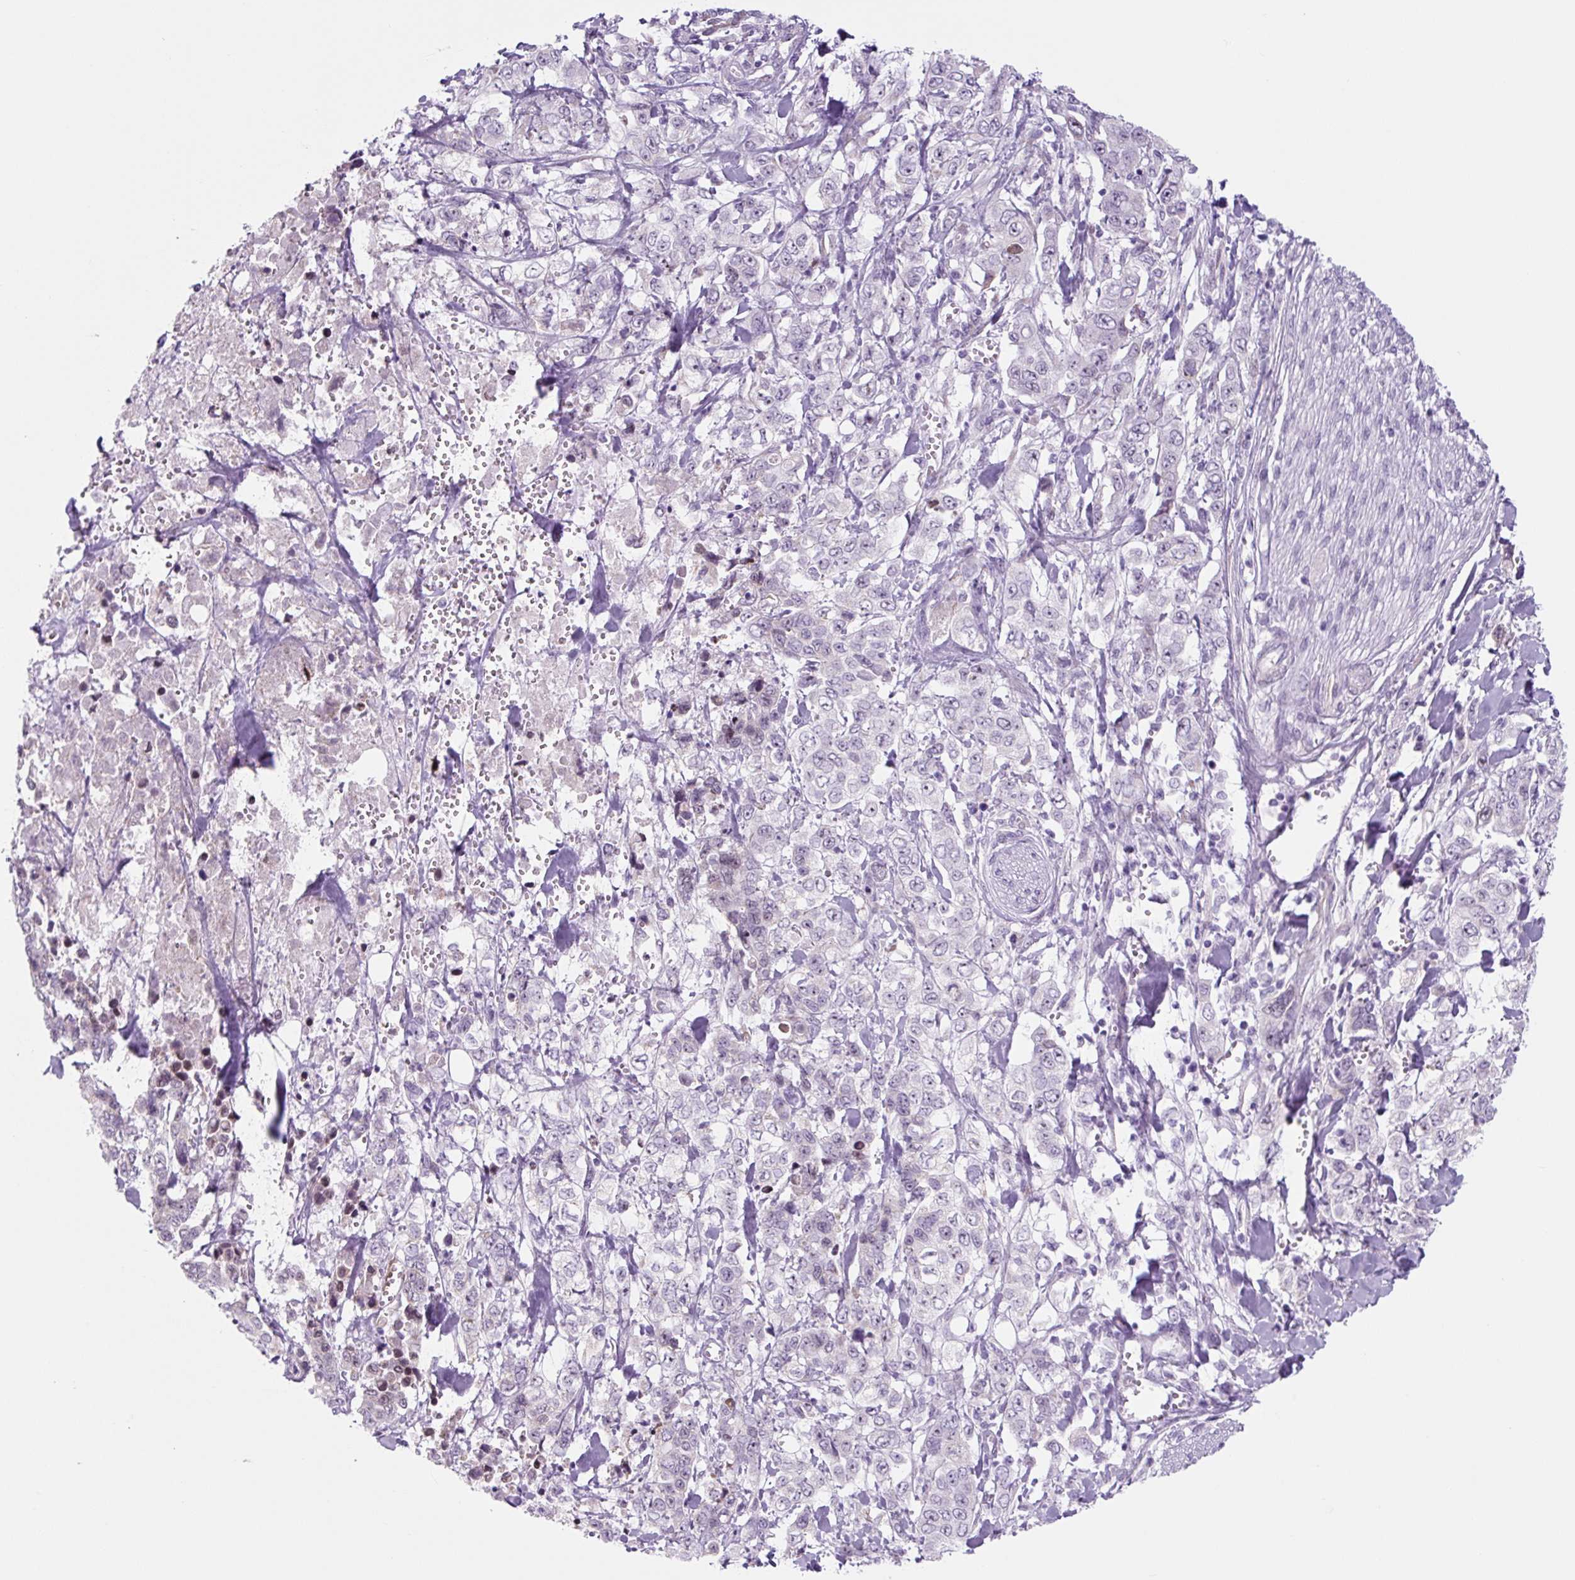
{"staining": {"intensity": "weak", "quantity": "<25%", "location": "nuclear"}, "tissue": "stomach cancer", "cell_type": "Tumor cells", "image_type": "cancer", "snomed": [{"axis": "morphology", "description": "Adenocarcinoma, NOS"}, {"axis": "topography", "description": "Stomach, upper"}], "caption": "Tumor cells show no significant protein positivity in stomach adenocarcinoma.", "gene": "RRS1", "patient": {"sex": "male", "age": 62}}